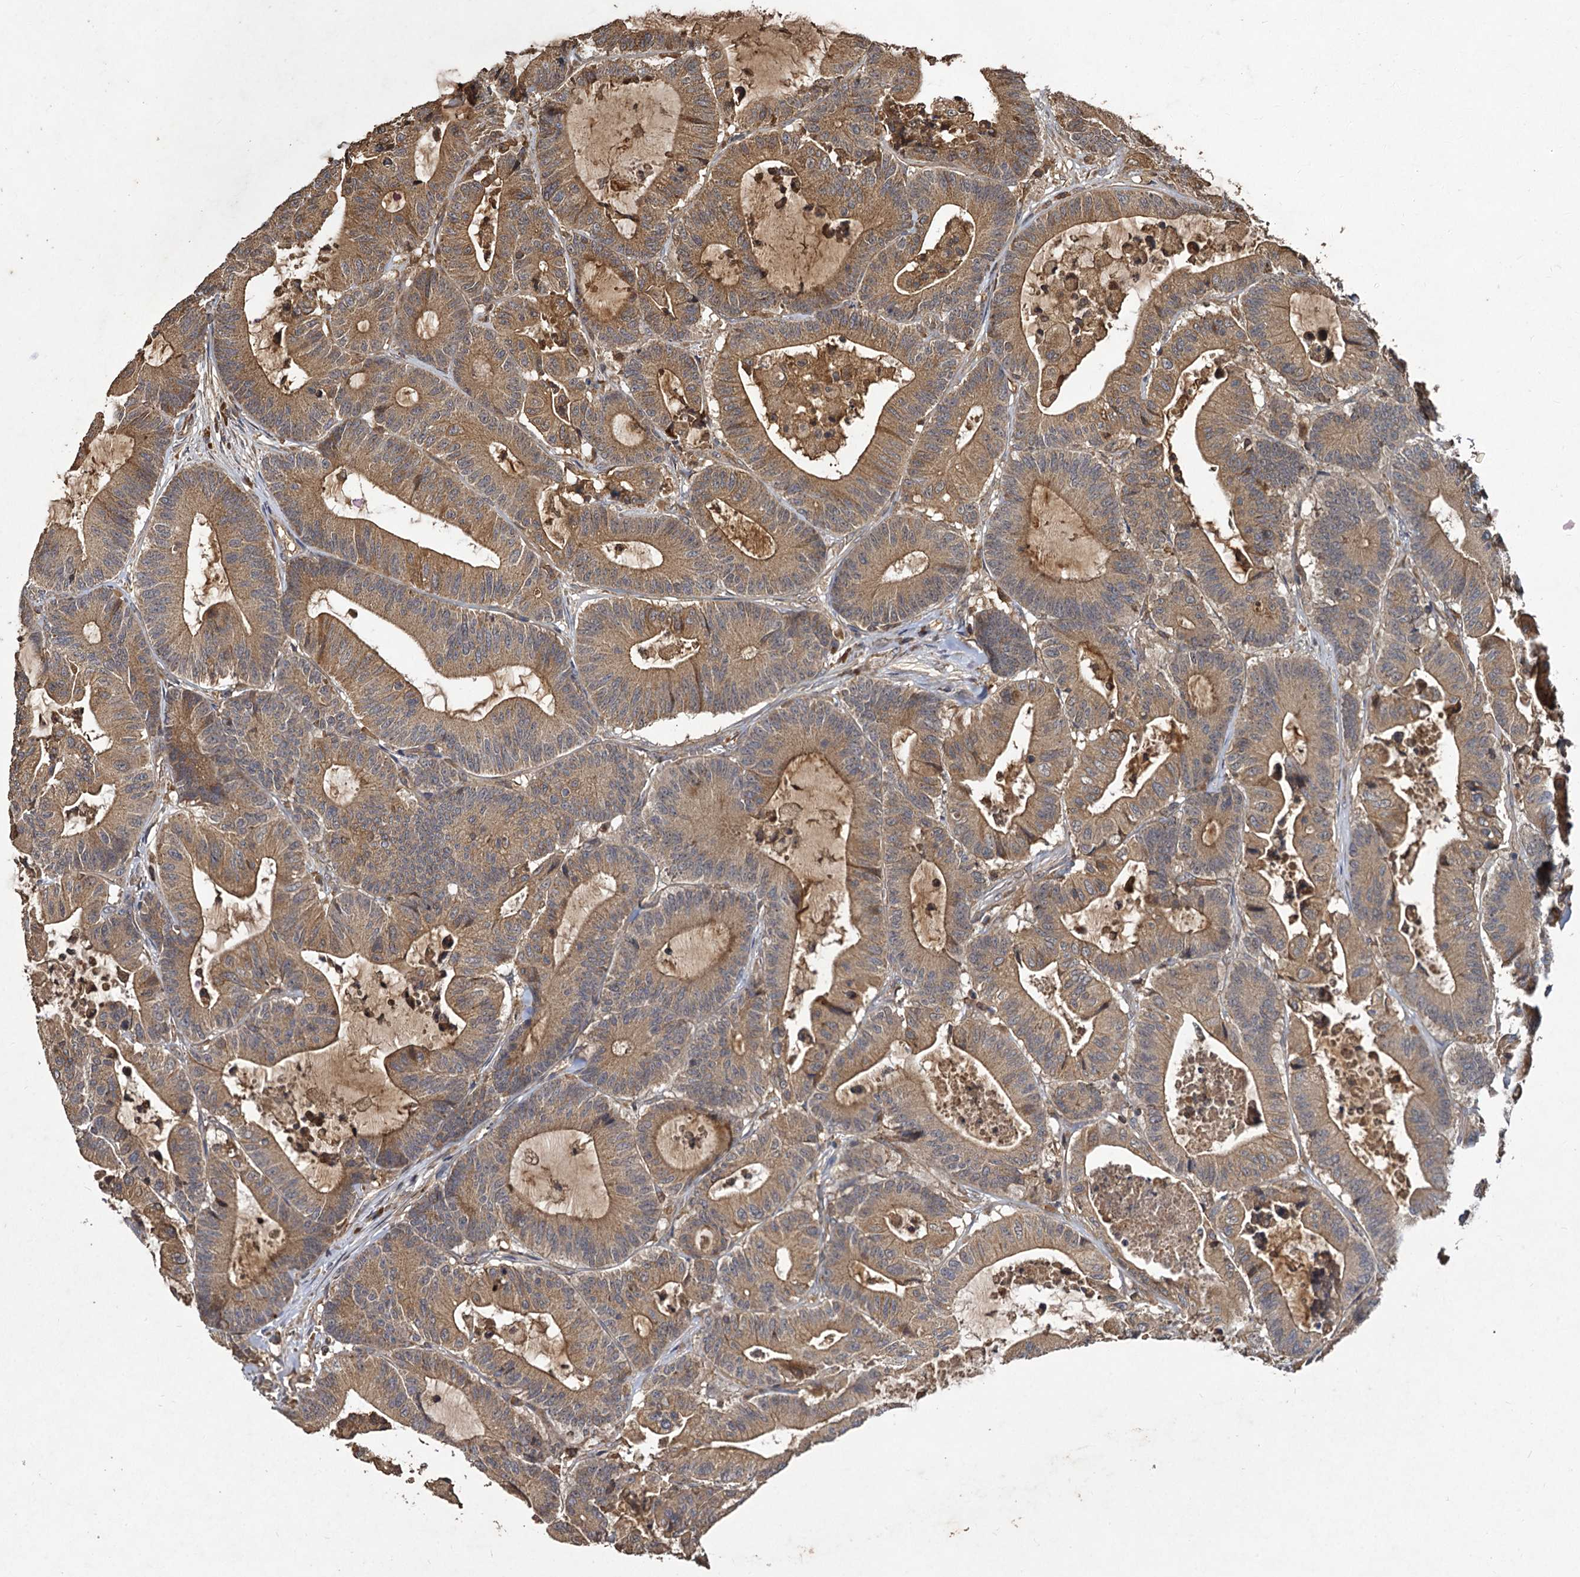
{"staining": {"intensity": "moderate", "quantity": ">75%", "location": "cytoplasmic/membranous"}, "tissue": "colorectal cancer", "cell_type": "Tumor cells", "image_type": "cancer", "snomed": [{"axis": "morphology", "description": "Adenocarcinoma, NOS"}, {"axis": "topography", "description": "Colon"}], "caption": "Moderate cytoplasmic/membranous staining for a protein is seen in about >75% of tumor cells of adenocarcinoma (colorectal) using immunohistochemistry.", "gene": "GCLC", "patient": {"sex": "female", "age": 84}}